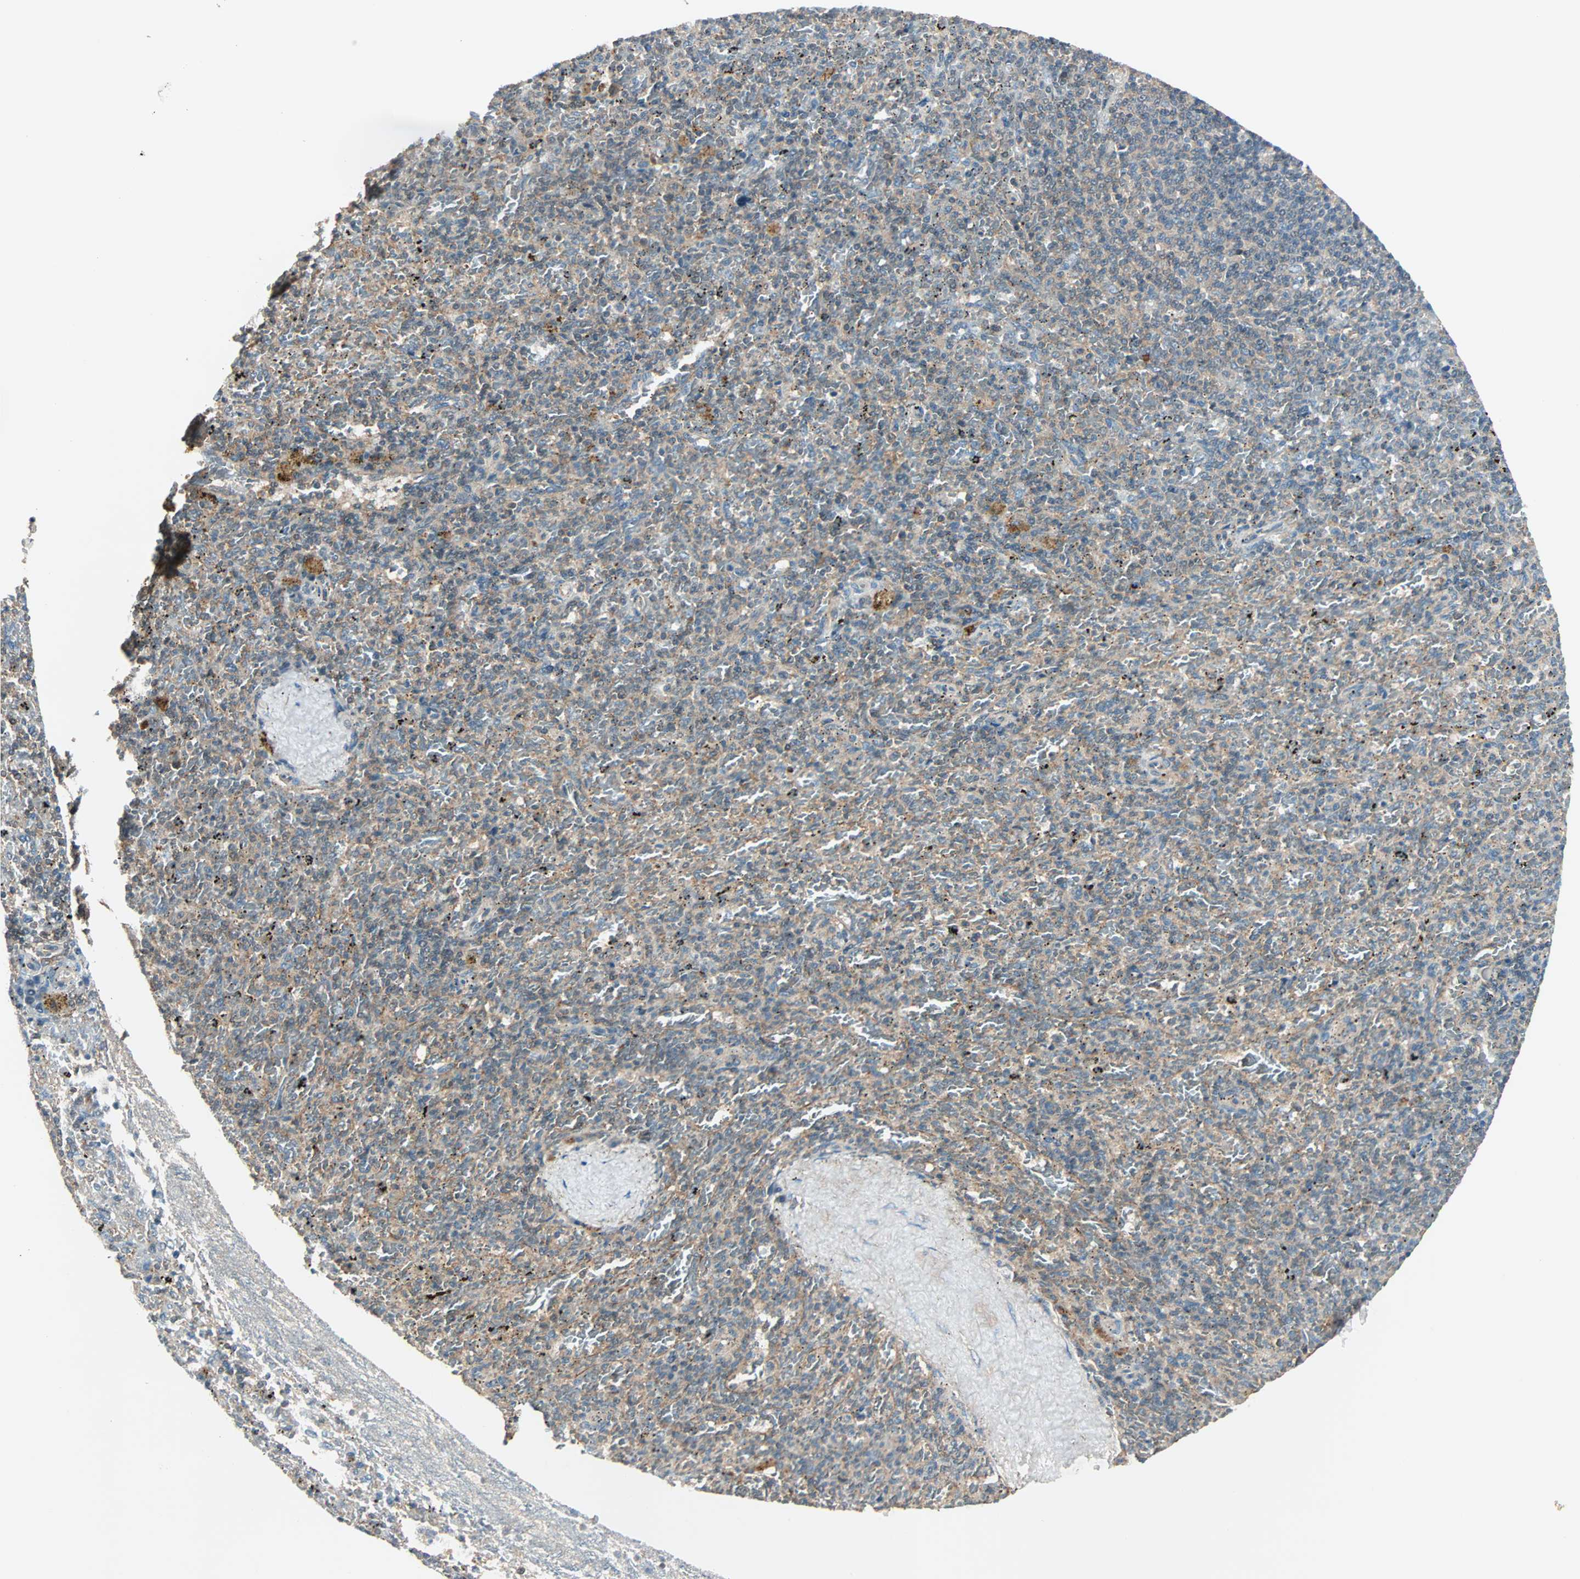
{"staining": {"intensity": "weak", "quantity": "25%-75%", "location": "cytoplasmic/membranous"}, "tissue": "spleen", "cell_type": "Cells in red pulp", "image_type": "normal", "snomed": [{"axis": "morphology", "description": "Normal tissue, NOS"}, {"axis": "topography", "description": "Spleen"}], "caption": "Cells in red pulp display low levels of weak cytoplasmic/membranous staining in approximately 25%-75% of cells in unremarkable human spleen.", "gene": "MAP3K21", "patient": {"sex": "female", "age": 43}}